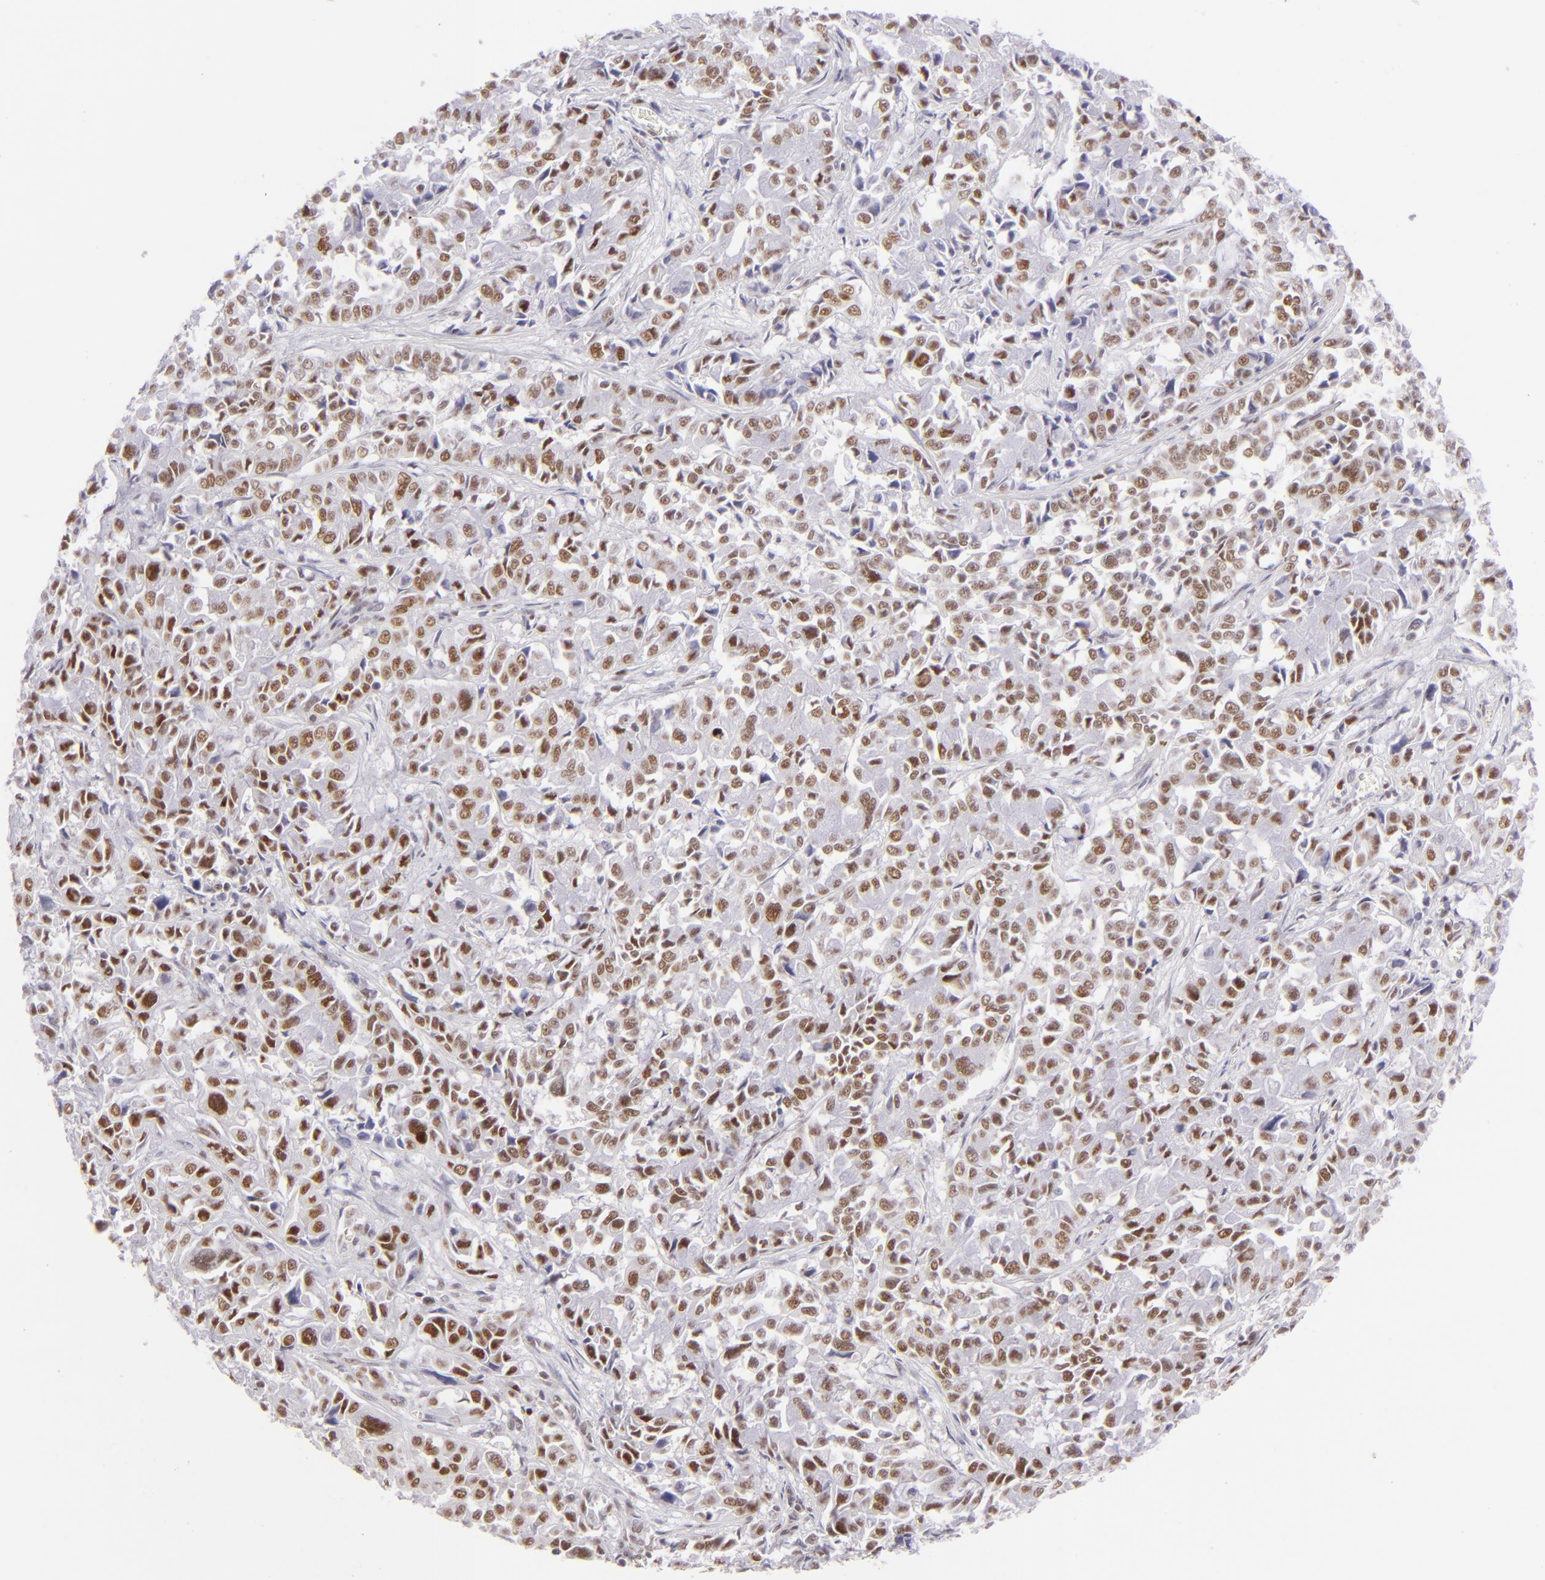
{"staining": {"intensity": "moderate", "quantity": "25%-75%", "location": "nuclear"}, "tissue": "pancreatic cancer", "cell_type": "Tumor cells", "image_type": "cancer", "snomed": [{"axis": "morphology", "description": "Adenocarcinoma, NOS"}, {"axis": "topography", "description": "Pancreas"}], "caption": "A medium amount of moderate nuclear positivity is appreciated in approximately 25%-75% of tumor cells in pancreatic cancer (adenocarcinoma) tissue. (Stains: DAB in brown, nuclei in blue, Microscopy: brightfield microscopy at high magnification).", "gene": "POU2F1", "patient": {"sex": "female", "age": 52}}